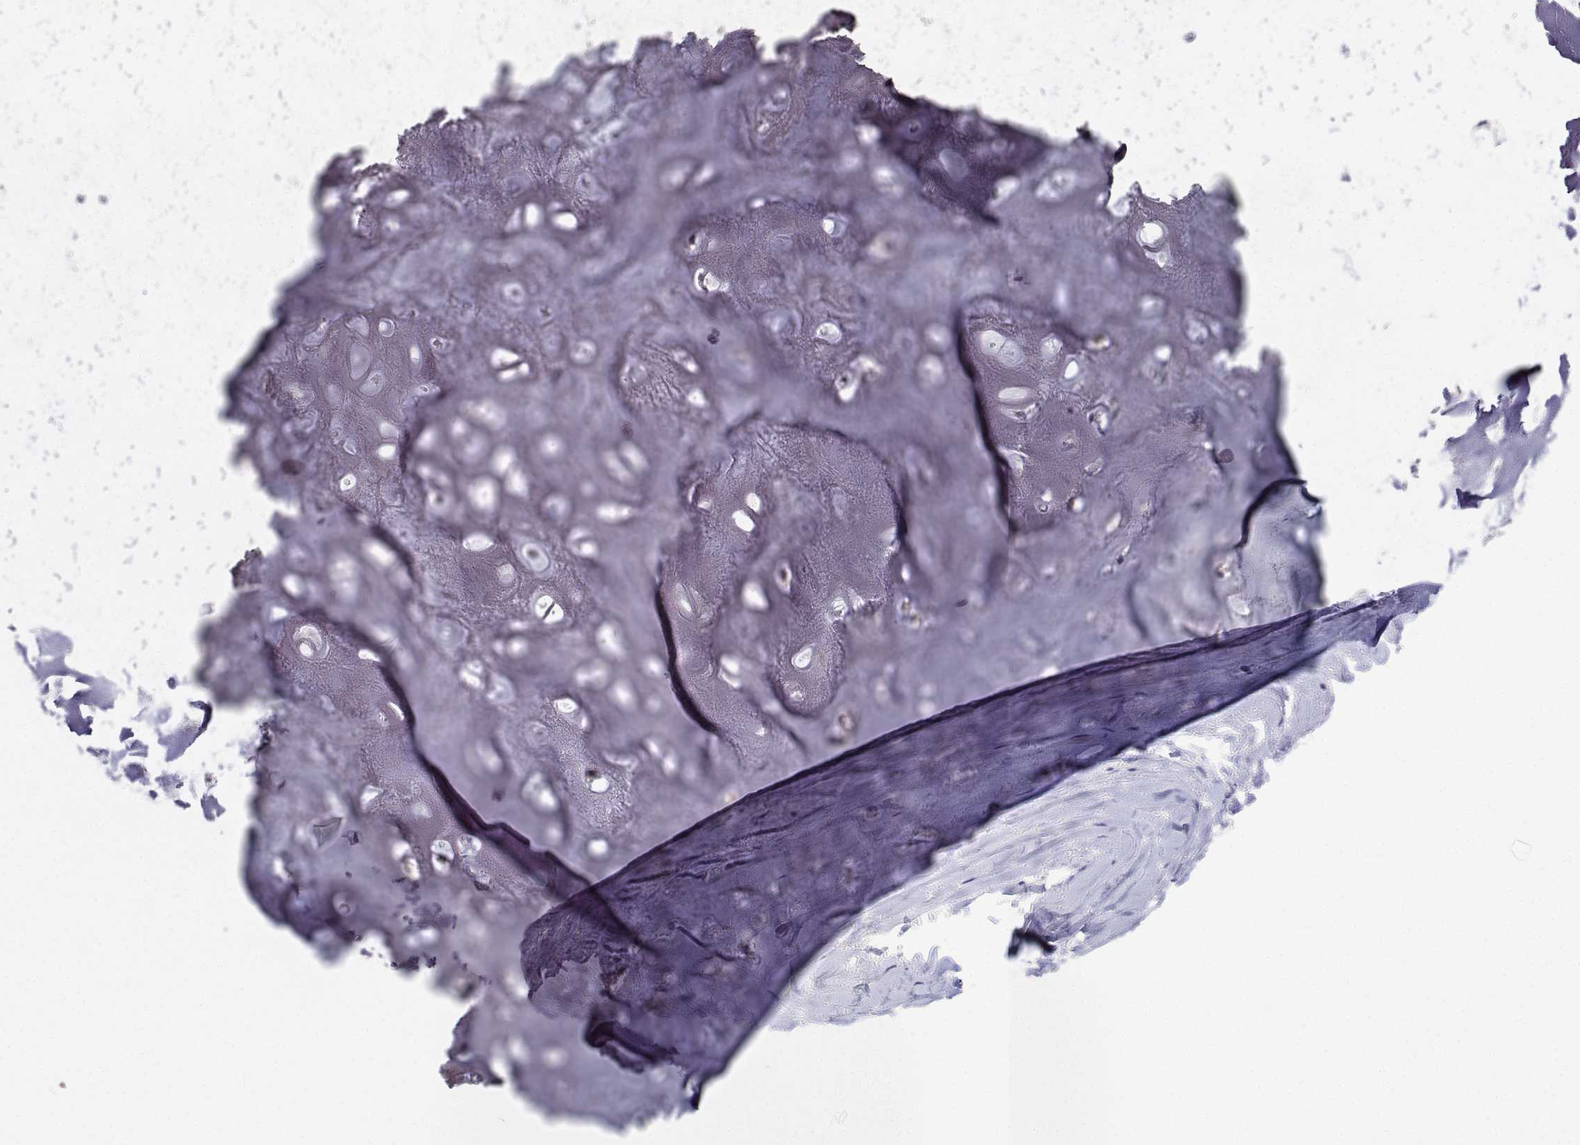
{"staining": {"intensity": "negative", "quantity": "none", "location": "none"}, "tissue": "adipose tissue", "cell_type": "Adipocytes", "image_type": "normal", "snomed": [{"axis": "morphology", "description": "Normal tissue, NOS"}, {"axis": "topography", "description": "Cartilage tissue"}], "caption": "This is an immunohistochemistry photomicrograph of normal adipose tissue. There is no expression in adipocytes.", "gene": "CFAP44", "patient": {"sex": "male", "age": 57}}